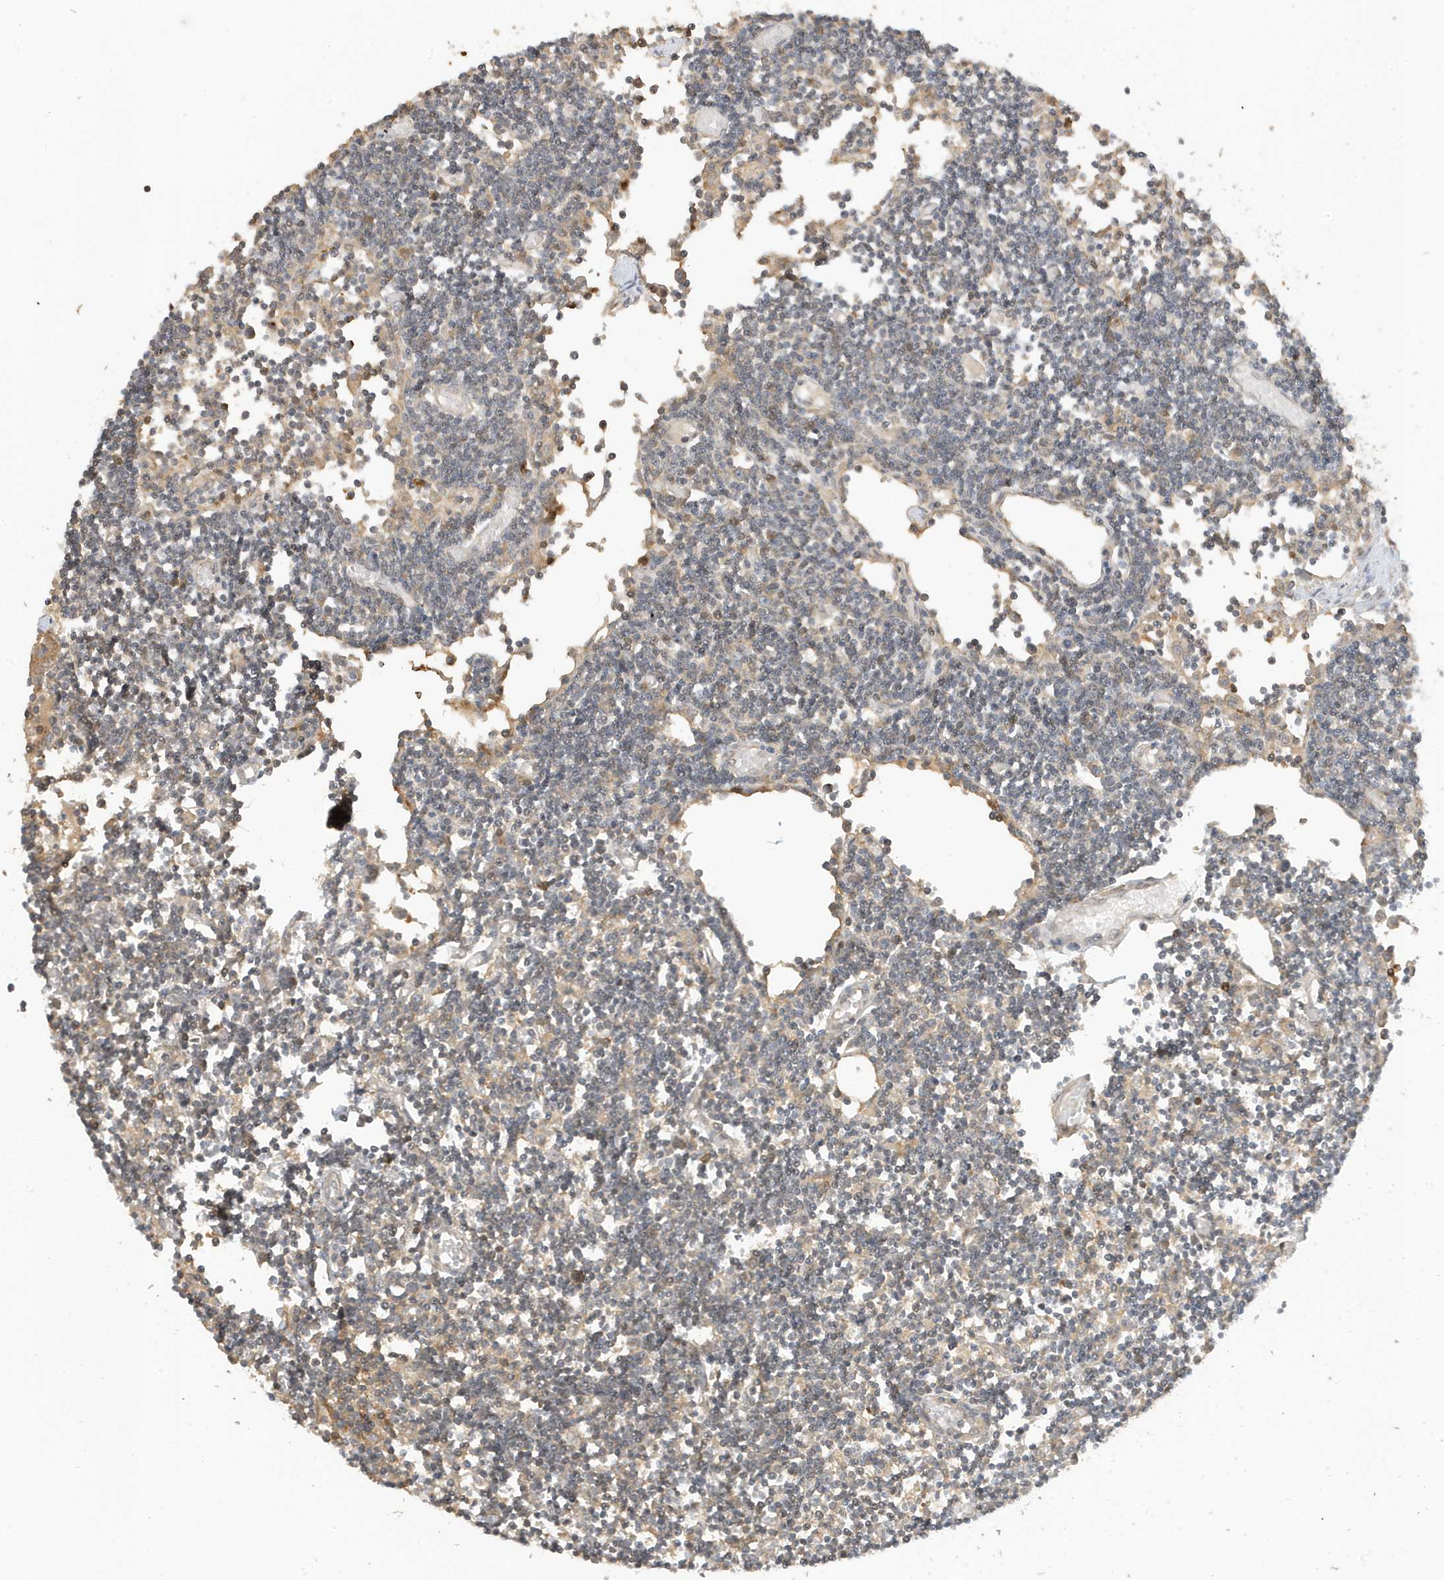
{"staining": {"intensity": "moderate", "quantity": "<25%", "location": "cytoplasmic/membranous"}, "tissue": "lymph node", "cell_type": "Non-germinal center cells", "image_type": "normal", "snomed": [{"axis": "morphology", "description": "Normal tissue, NOS"}, {"axis": "topography", "description": "Lymph node"}], "caption": "Lymph node was stained to show a protein in brown. There is low levels of moderate cytoplasmic/membranous positivity in about <25% of non-germinal center cells. (DAB IHC with brightfield microscopy, high magnification).", "gene": "TAB3", "patient": {"sex": "female", "age": 11}}